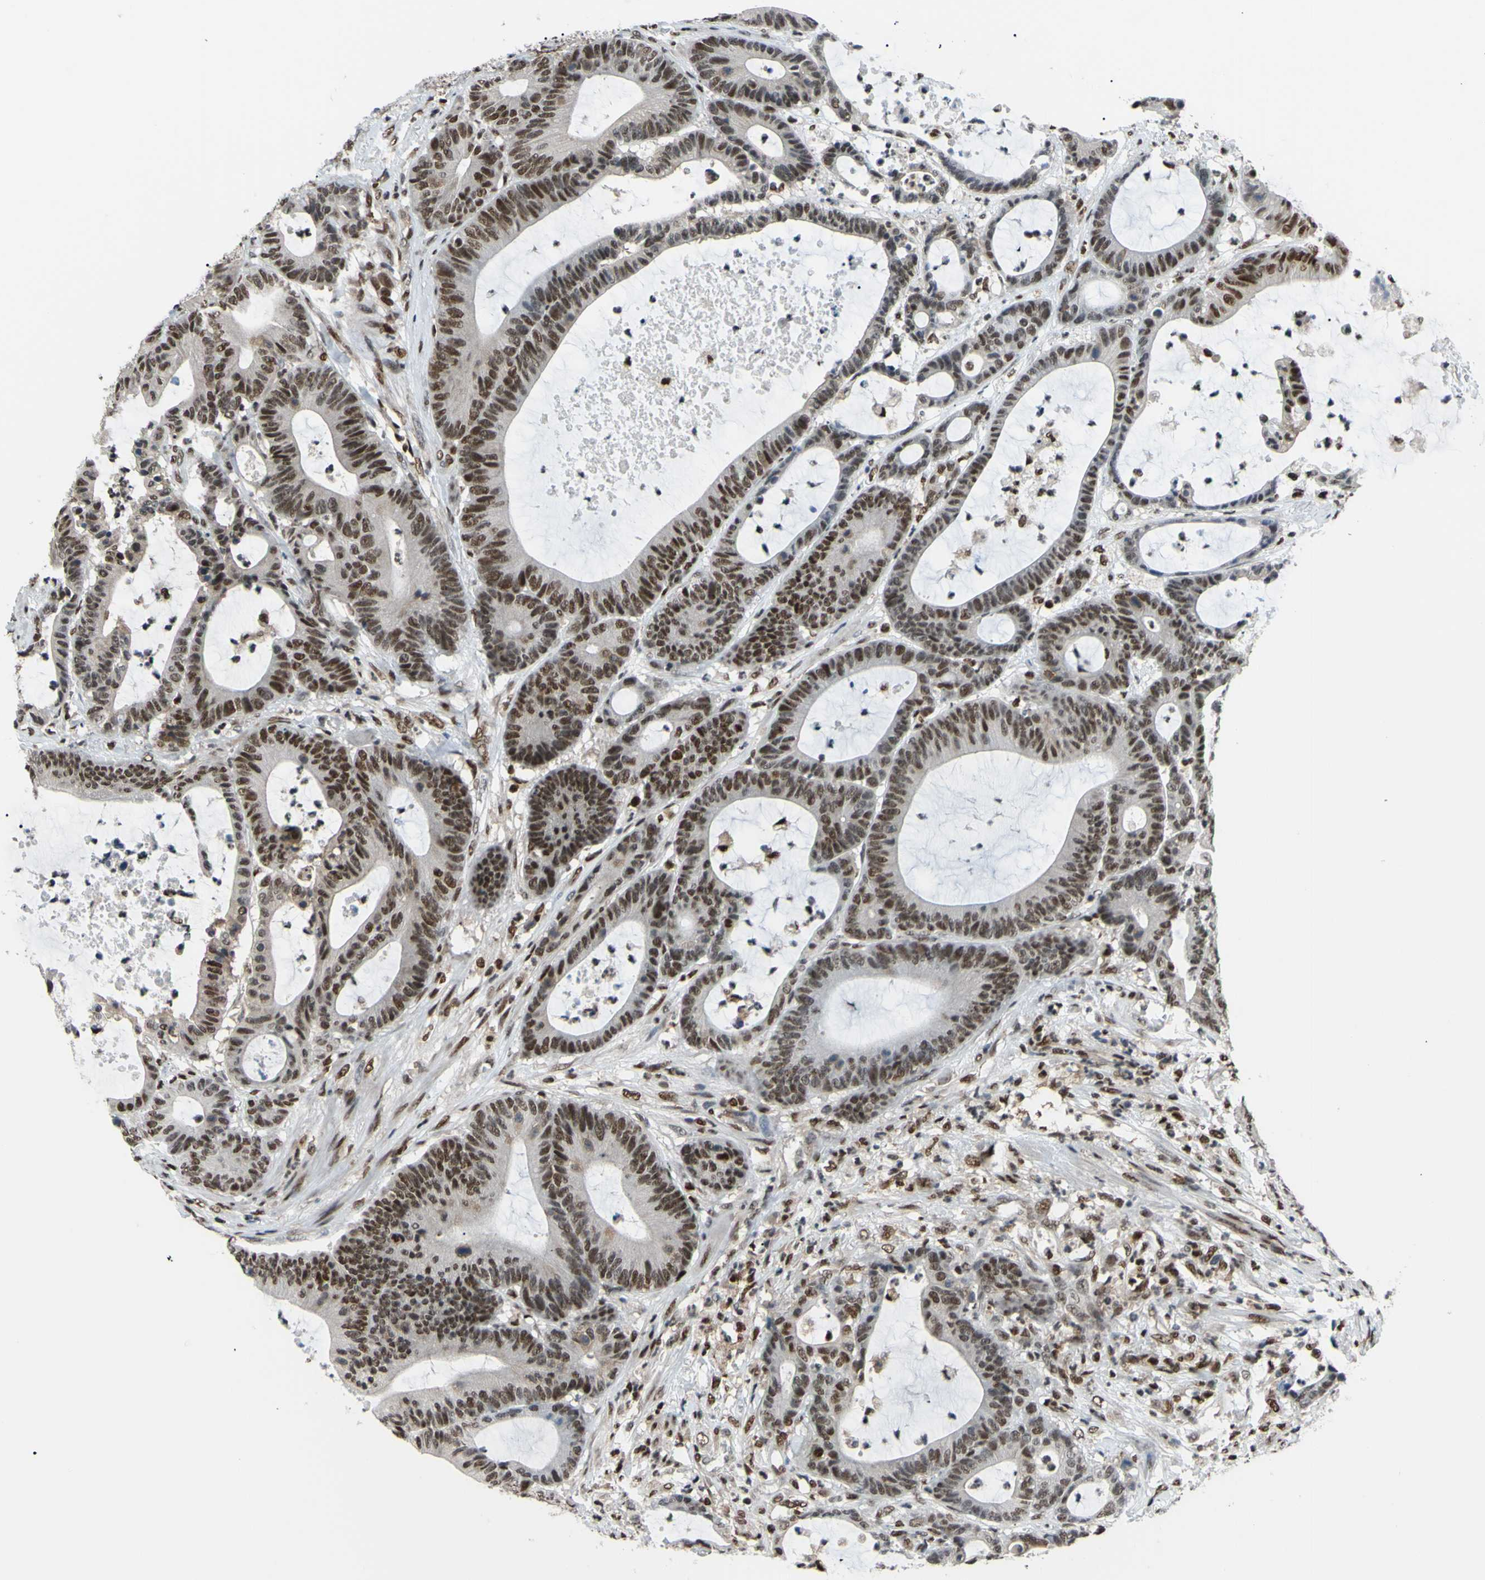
{"staining": {"intensity": "moderate", "quantity": ">75%", "location": "cytoplasmic/membranous,nuclear"}, "tissue": "colorectal cancer", "cell_type": "Tumor cells", "image_type": "cancer", "snomed": [{"axis": "morphology", "description": "Adenocarcinoma, NOS"}, {"axis": "topography", "description": "Colon"}], "caption": "Protein staining reveals moderate cytoplasmic/membranous and nuclear expression in approximately >75% of tumor cells in adenocarcinoma (colorectal).", "gene": "FKBP5", "patient": {"sex": "female", "age": 84}}